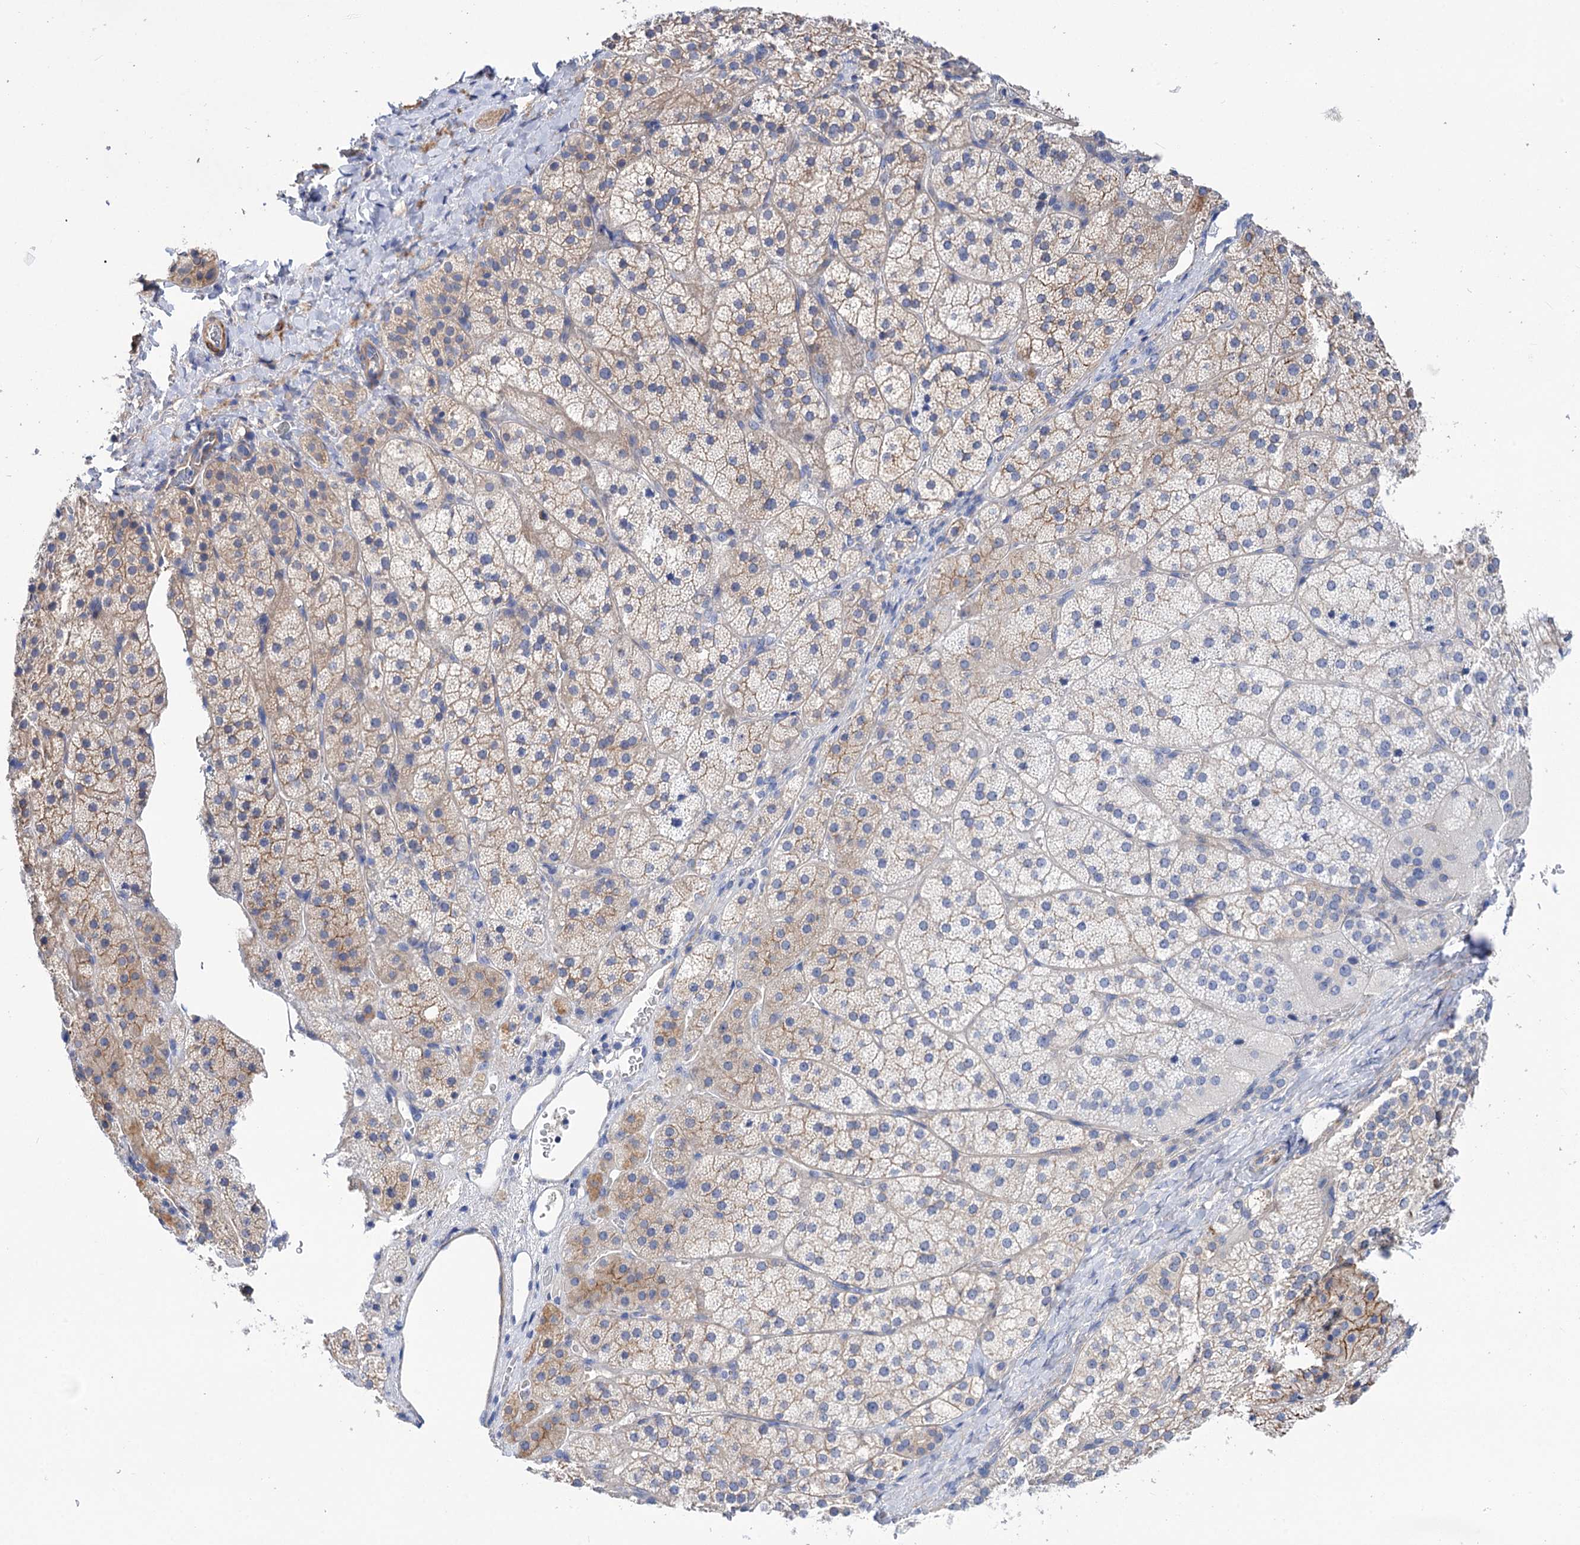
{"staining": {"intensity": "moderate", "quantity": "<25%", "location": "cytoplasmic/membranous"}, "tissue": "adrenal gland", "cell_type": "Glandular cells", "image_type": "normal", "snomed": [{"axis": "morphology", "description": "Normal tissue, NOS"}, {"axis": "topography", "description": "Adrenal gland"}], "caption": "Approximately <25% of glandular cells in normal adrenal gland show moderate cytoplasmic/membranous protein positivity as visualized by brown immunohistochemical staining.", "gene": "NUDCD2", "patient": {"sex": "female", "age": 44}}